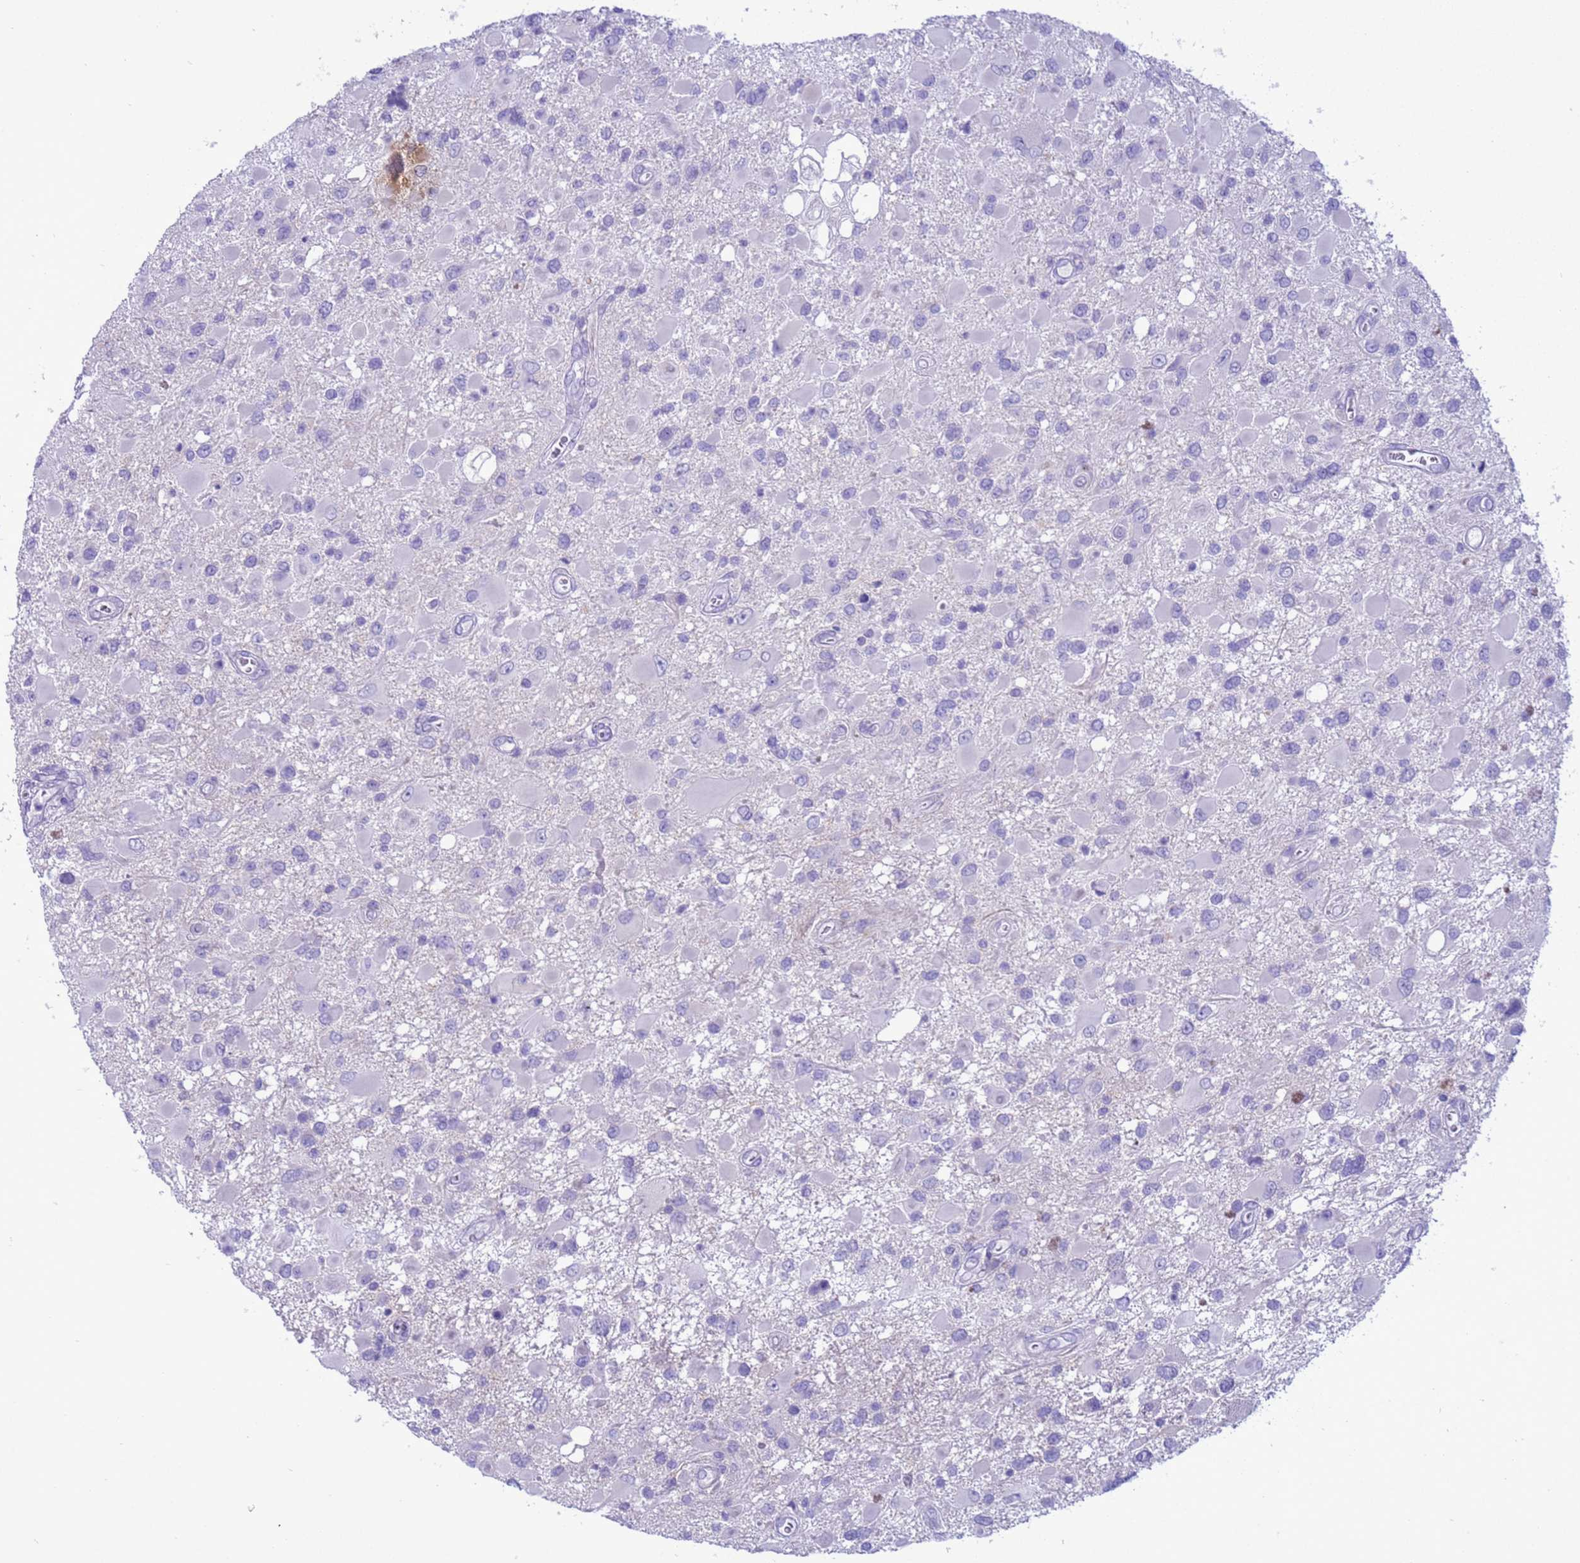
{"staining": {"intensity": "negative", "quantity": "none", "location": "none"}, "tissue": "glioma", "cell_type": "Tumor cells", "image_type": "cancer", "snomed": [{"axis": "morphology", "description": "Glioma, malignant, High grade"}, {"axis": "topography", "description": "Brain"}], "caption": "Immunohistochemical staining of human glioma displays no significant staining in tumor cells.", "gene": "CST4", "patient": {"sex": "male", "age": 53}}